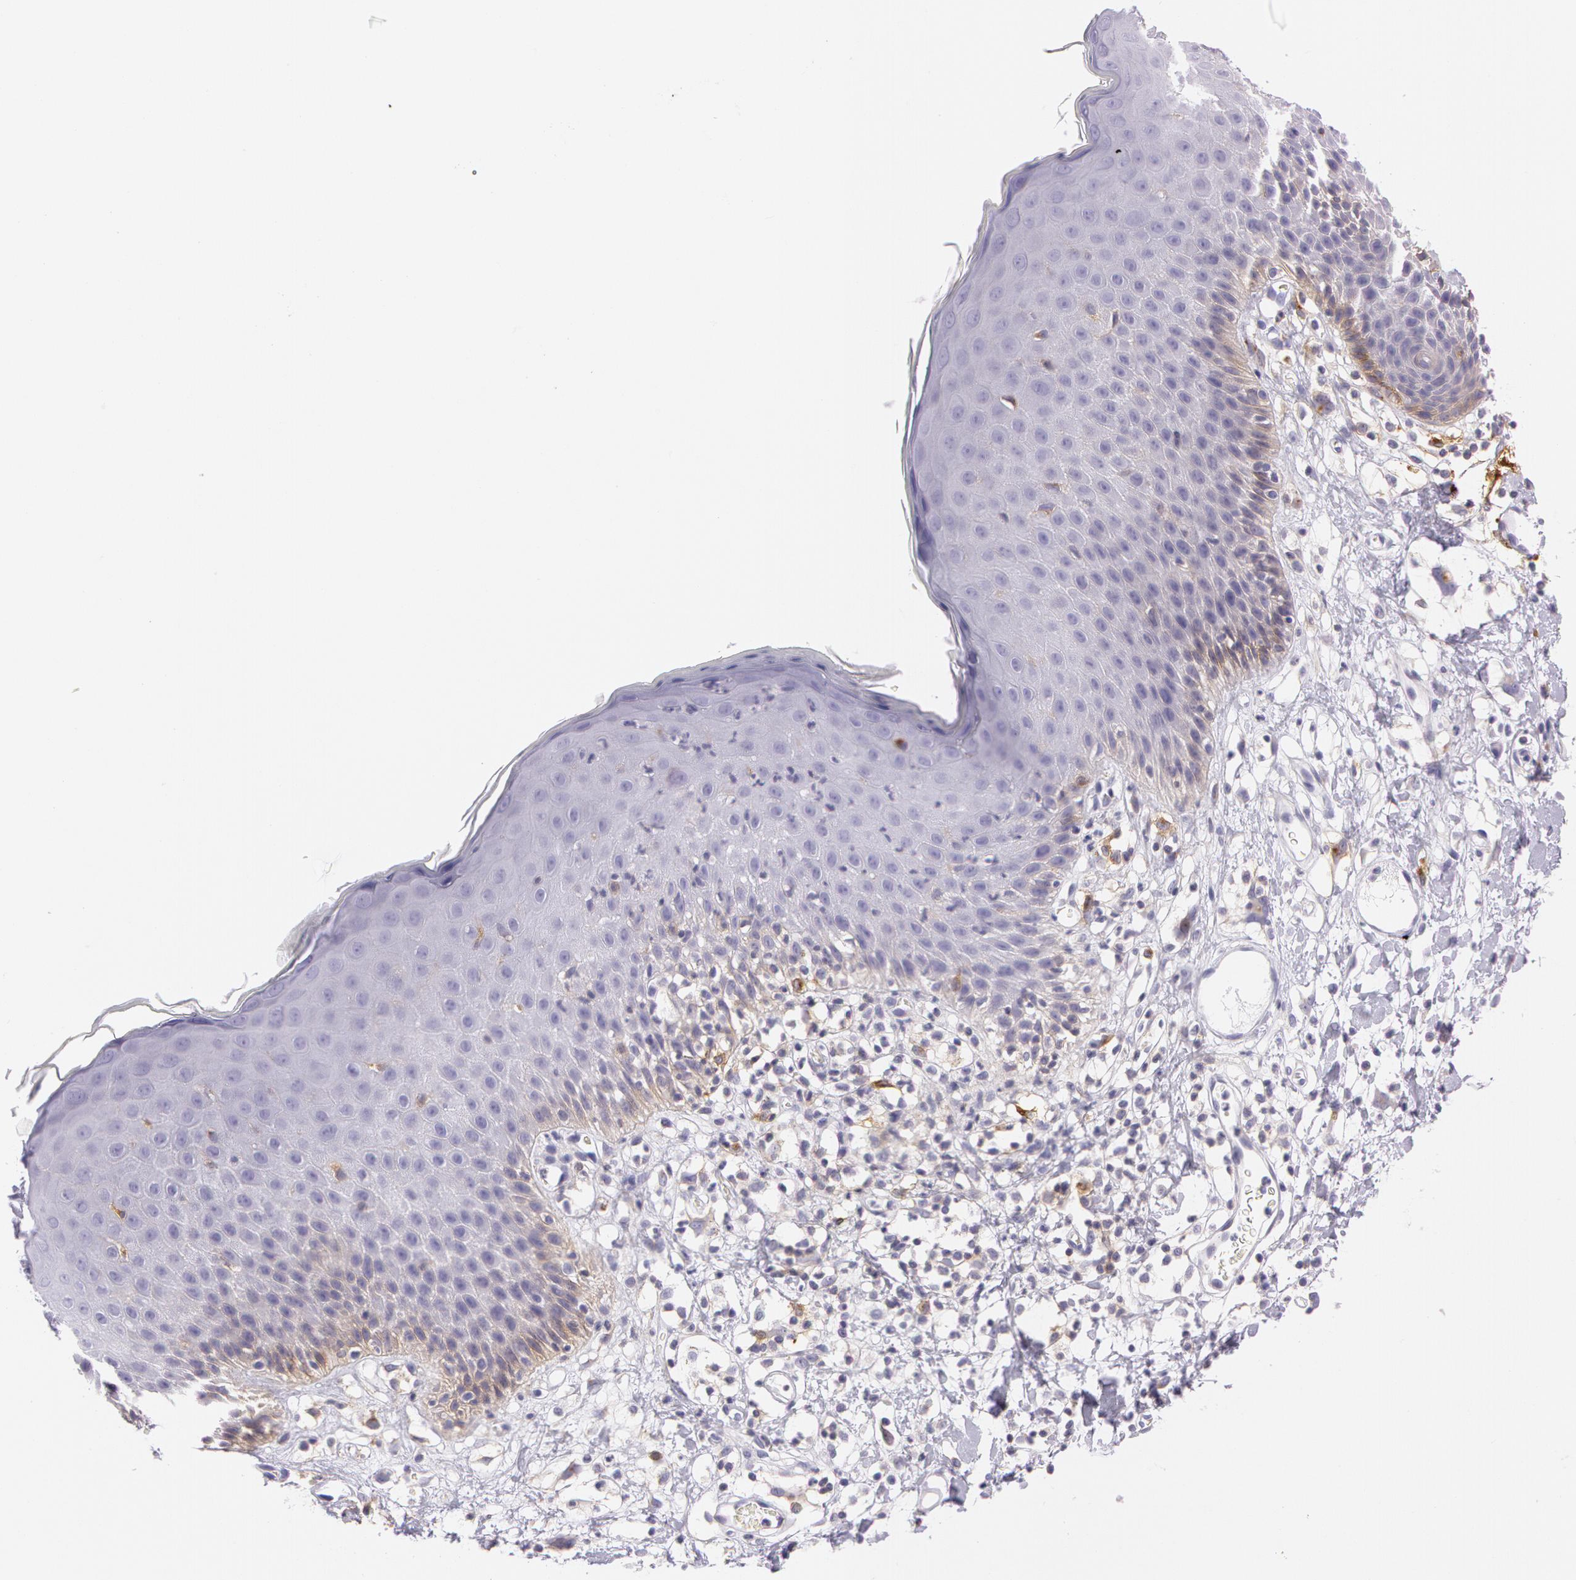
{"staining": {"intensity": "weak", "quantity": "<25%", "location": "cytoplasmic/membranous"}, "tissue": "skin", "cell_type": "Epidermal cells", "image_type": "normal", "snomed": [{"axis": "morphology", "description": "Normal tissue, NOS"}, {"axis": "topography", "description": "Vulva"}, {"axis": "topography", "description": "Peripheral nerve tissue"}], "caption": "A micrograph of human skin is negative for staining in epidermal cells.", "gene": "LY75", "patient": {"sex": "female", "age": 68}}